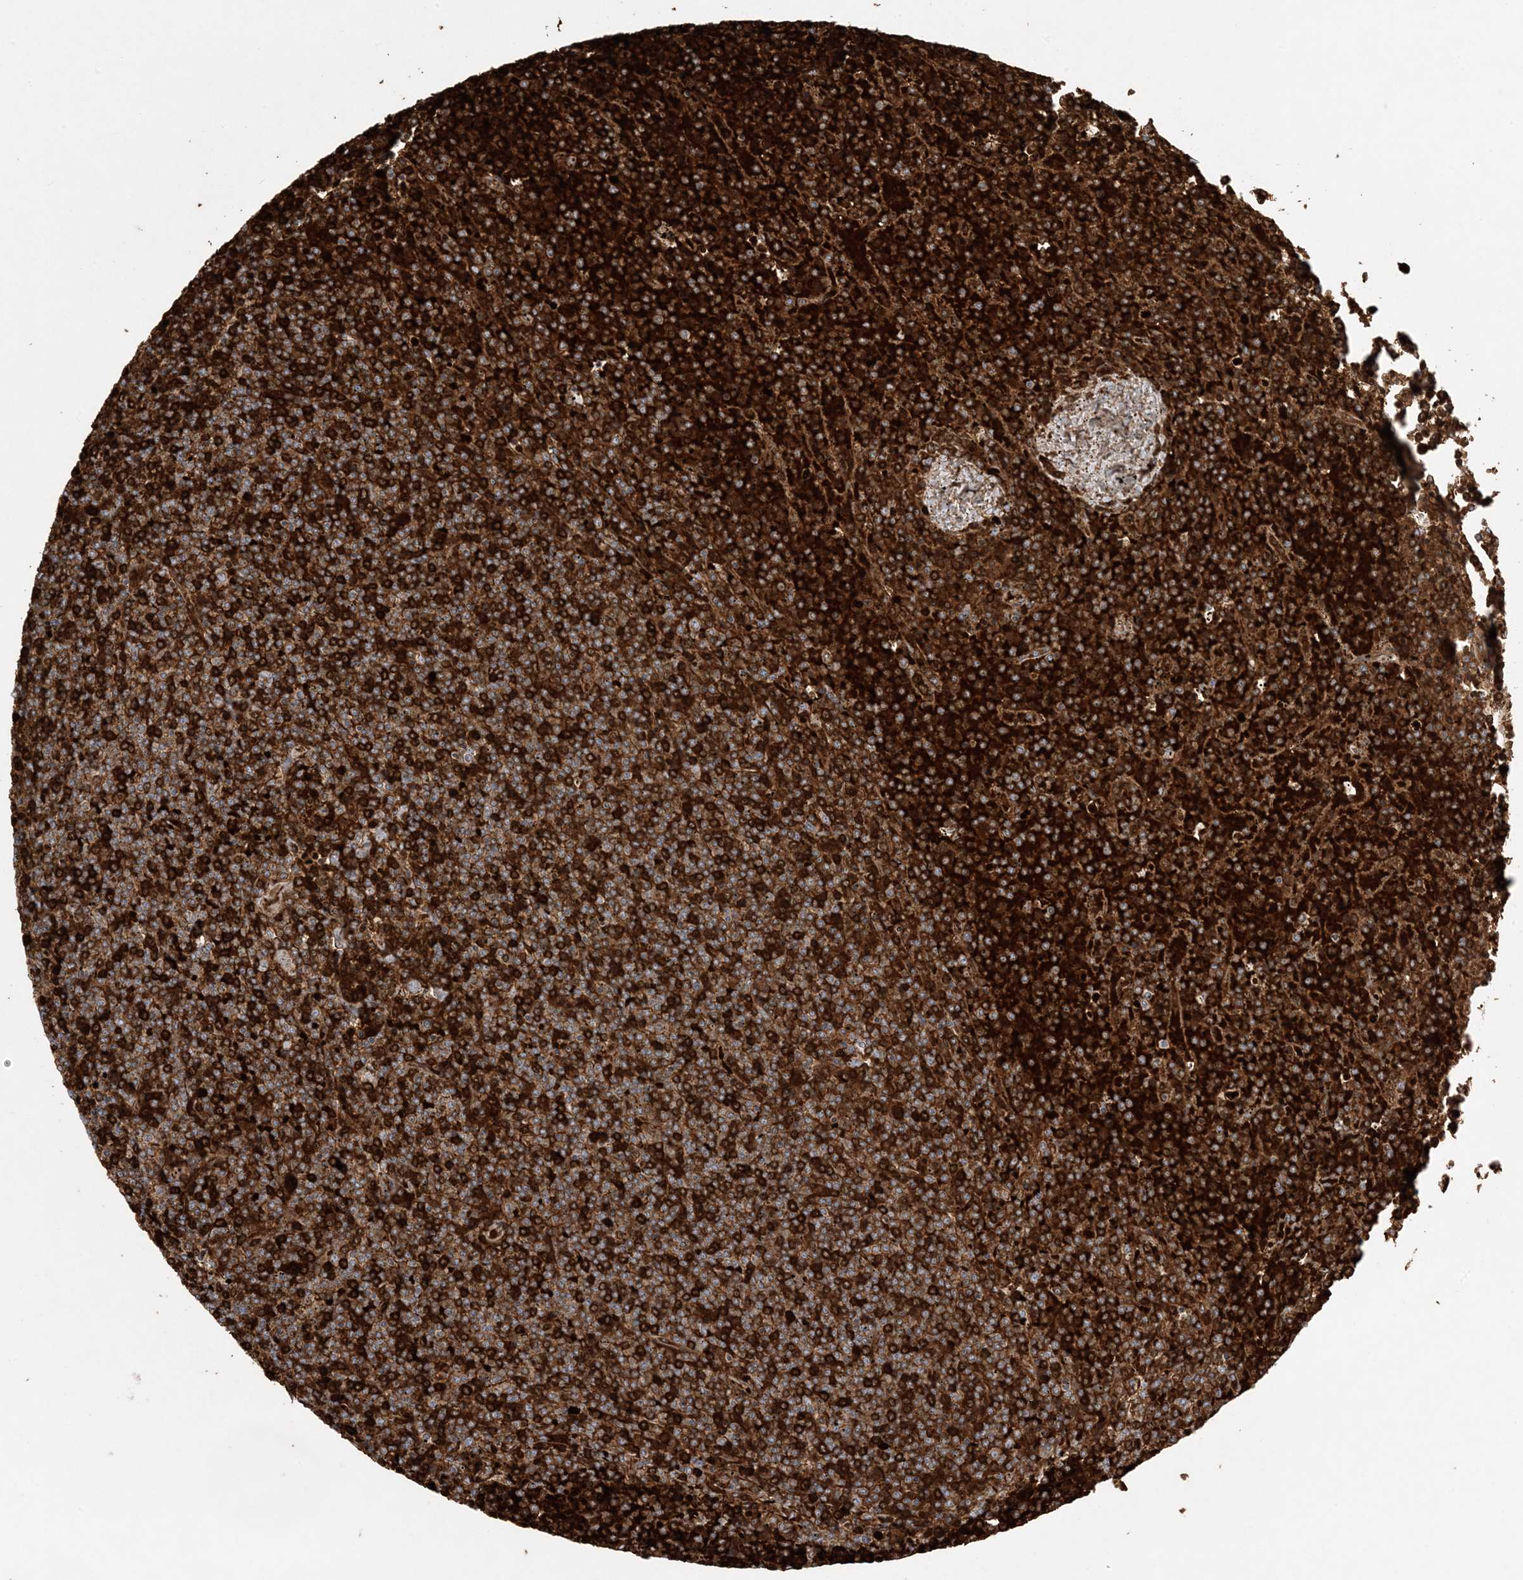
{"staining": {"intensity": "strong", "quantity": ">75%", "location": "cytoplasmic/membranous"}, "tissue": "lymphoma", "cell_type": "Tumor cells", "image_type": "cancer", "snomed": [{"axis": "morphology", "description": "Malignant lymphoma, non-Hodgkin's type, Low grade"}, {"axis": "topography", "description": "Spleen"}], "caption": "Tumor cells reveal high levels of strong cytoplasmic/membranous expression in approximately >75% of cells in low-grade malignant lymphoma, non-Hodgkin's type. The staining is performed using DAB brown chromogen to label protein expression. The nuclei are counter-stained blue using hematoxylin.", "gene": "PIK3R4", "patient": {"sex": "female", "age": 19}}